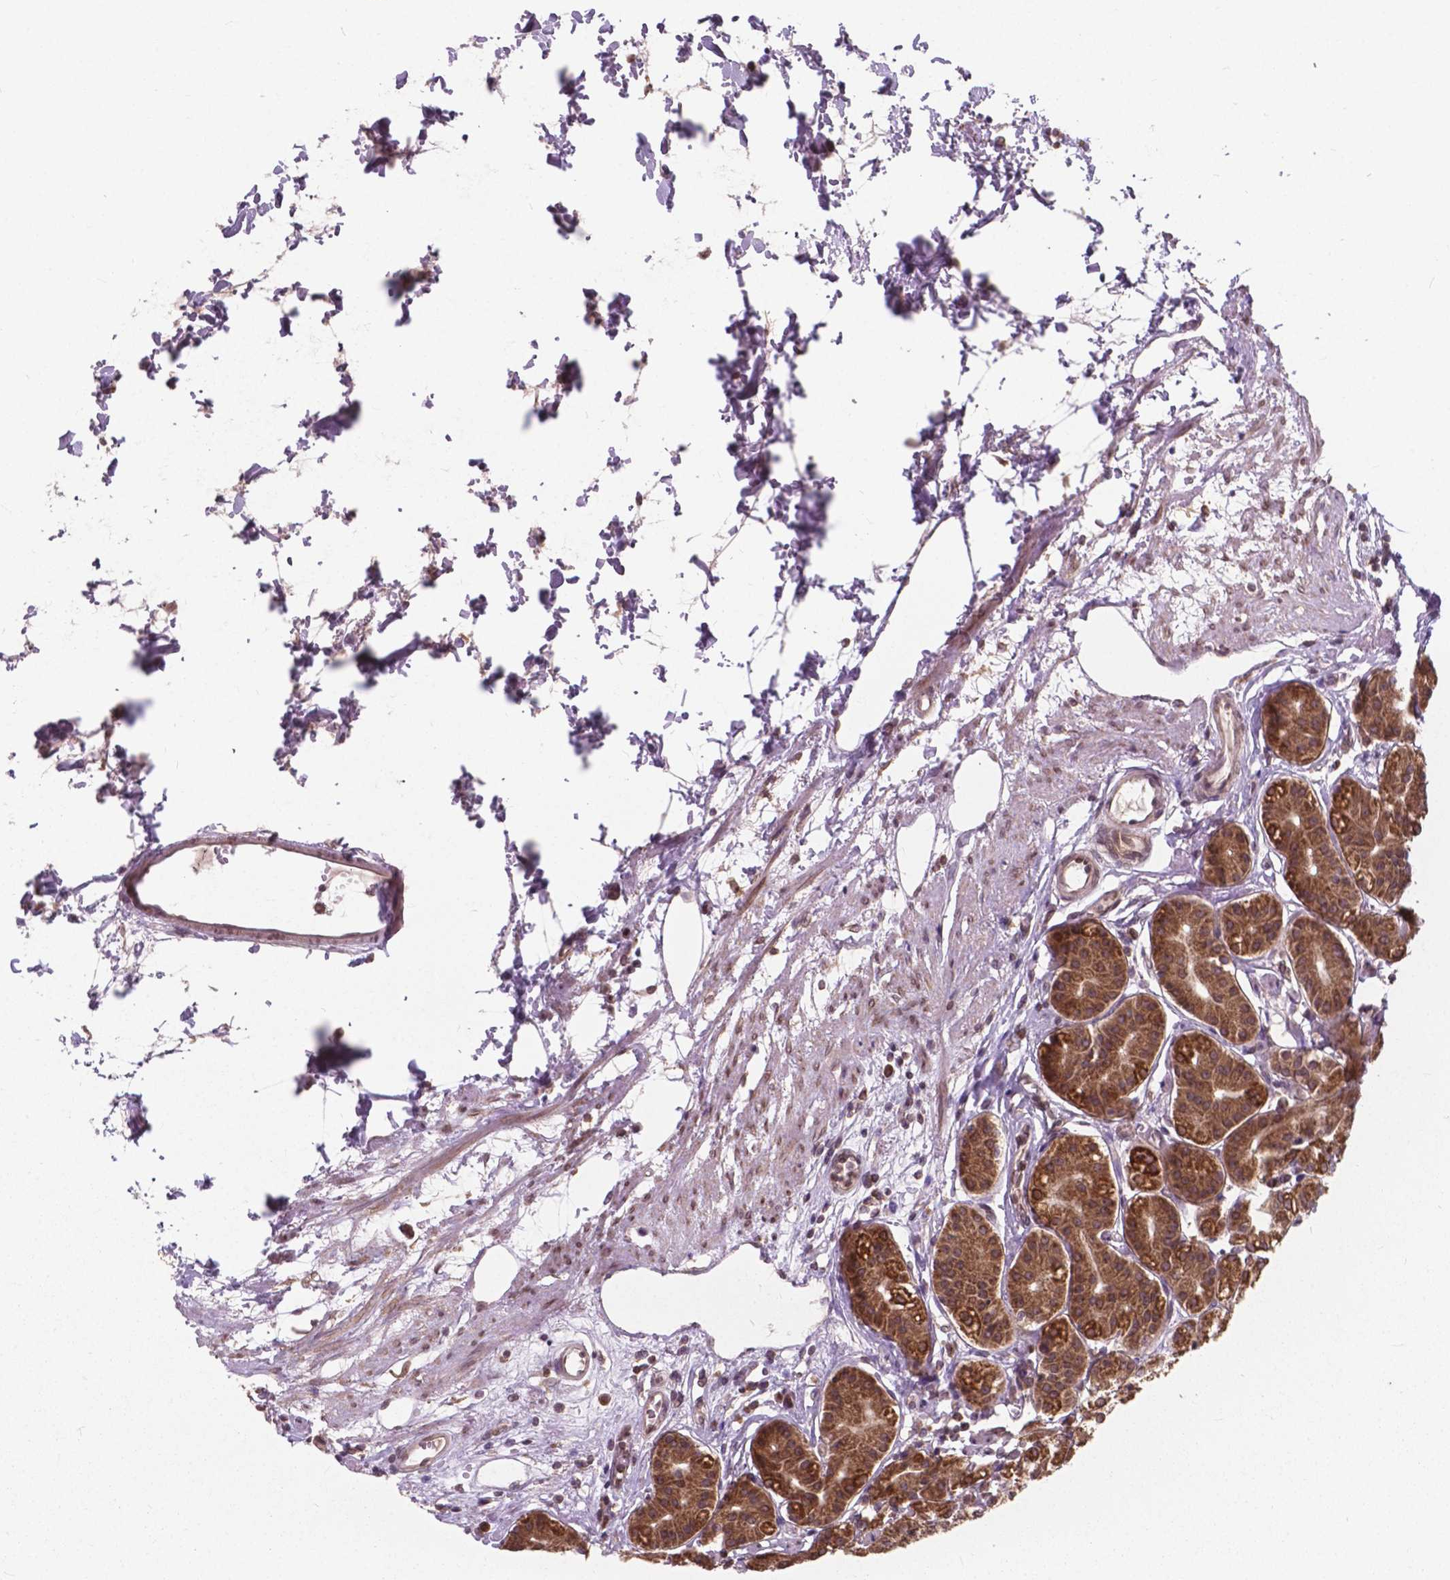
{"staining": {"intensity": "strong", "quantity": ">75%", "location": "cytoplasmic/membranous"}, "tissue": "stomach", "cell_type": "Glandular cells", "image_type": "normal", "snomed": [{"axis": "morphology", "description": "Normal tissue, NOS"}, {"axis": "topography", "description": "Skeletal muscle"}, {"axis": "topography", "description": "Stomach"}], "caption": "IHC (DAB (3,3'-diaminobenzidine)) staining of normal human stomach reveals strong cytoplasmic/membranous protein positivity in approximately >75% of glandular cells. Nuclei are stained in blue.", "gene": "MRPL33", "patient": {"sex": "female", "age": 57}}